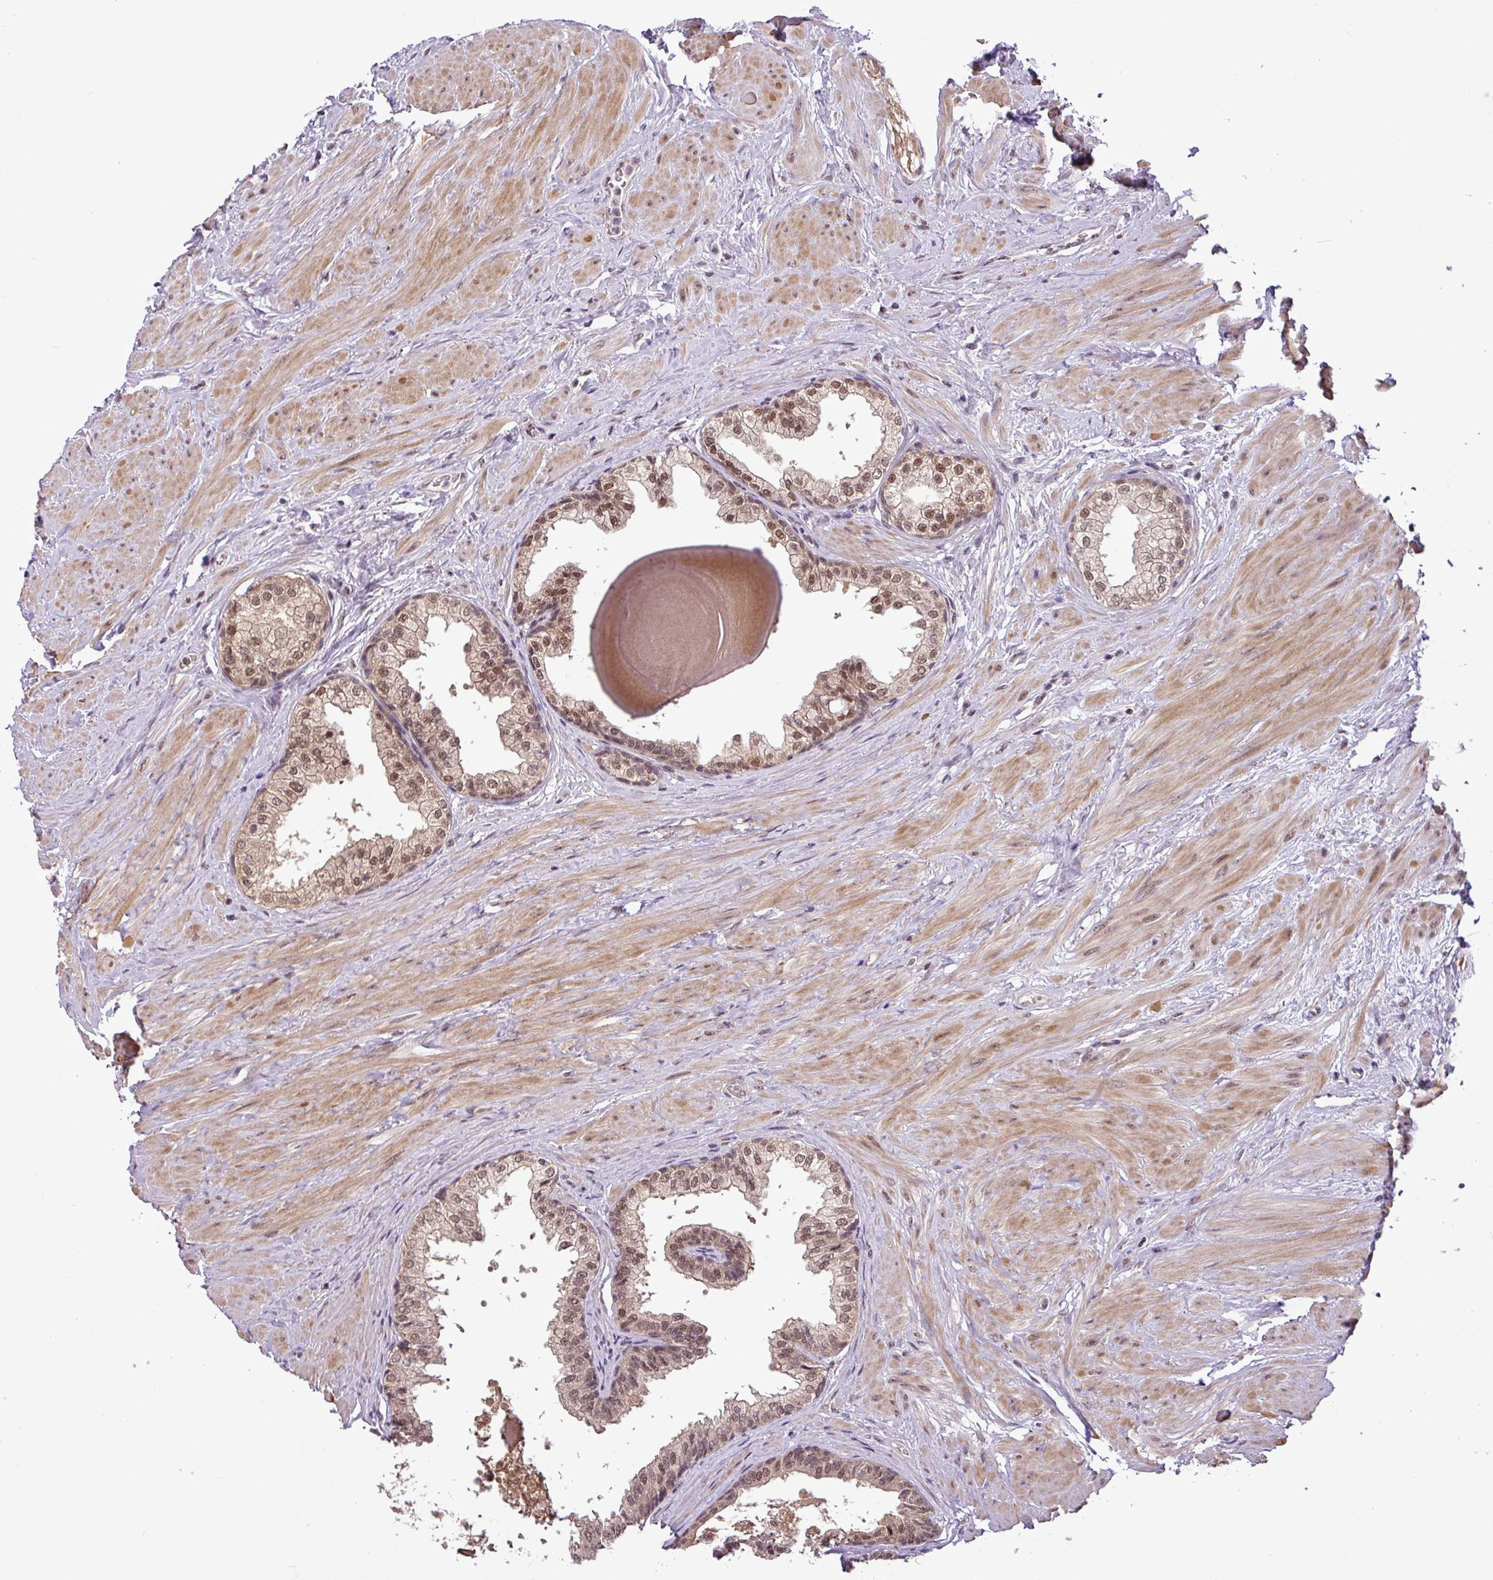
{"staining": {"intensity": "moderate", "quantity": ">75%", "location": "nuclear"}, "tissue": "prostate", "cell_type": "Glandular cells", "image_type": "normal", "snomed": [{"axis": "morphology", "description": "Normal tissue, NOS"}, {"axis": "topography", "description": "Prostate"}], "caption": "This is an image of immunohistochemistry (IHC) staining of unremarkable prostate, which shows moderate staining in the nuclear of glandular cells.", "gene": "MFHAS1", "patient": {"sex": "male", "age": 48}}